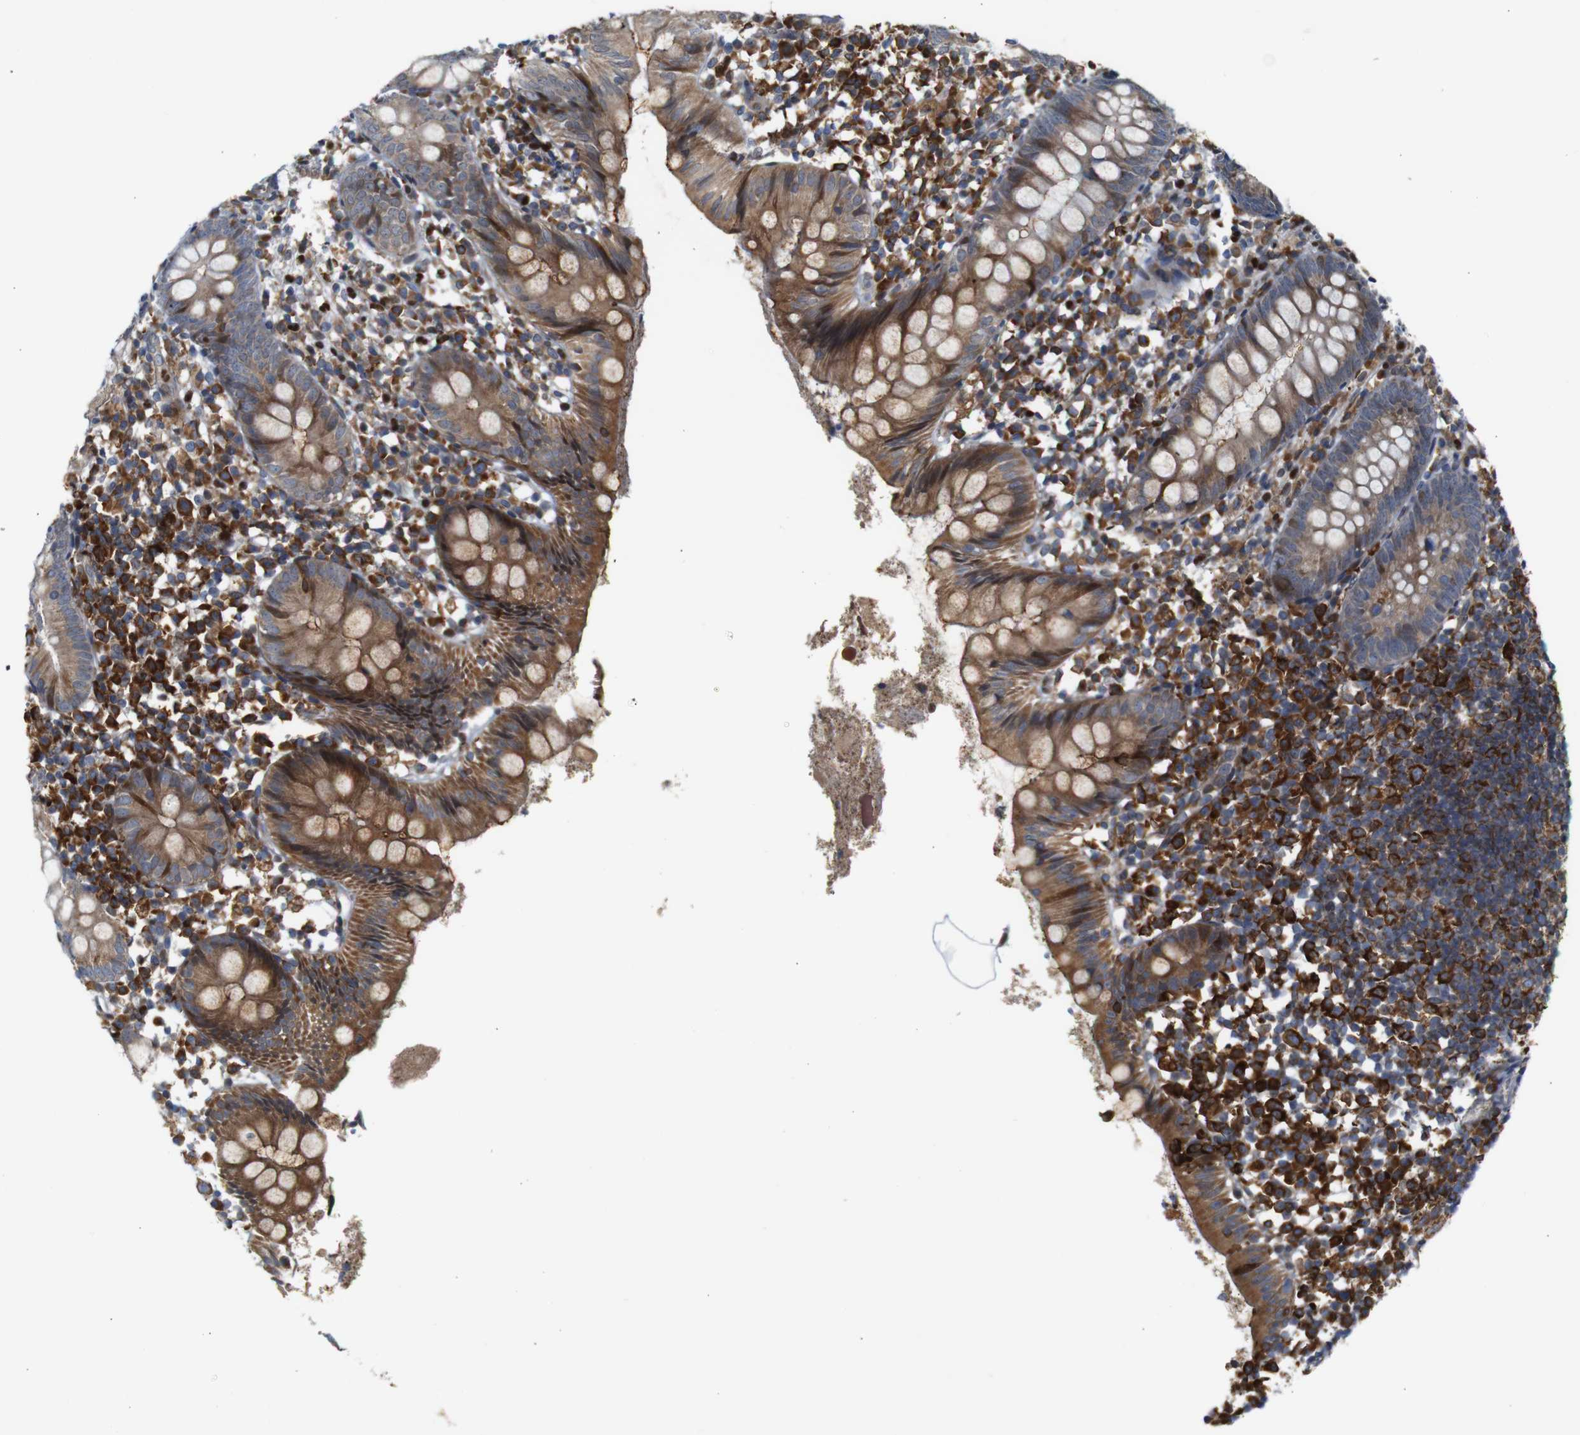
{"staining": {"intensity": "moderate", "quantity": ">75%", "location": "cytoplasmic/membranous,nuclear"}, "tissue": "appendix", "cell_type": "Glandular cells", "image_type": "normal", "snomed": [{"axis": "morphology", "description": "Normal tissue, NOS"}, {"axis": "topography", "description": "Appendix"}], "caption": "IHC image of normal appendix stained for a protein (brown), which demonstrates medium levels of moderate cytoplasmic/membranous,nuclear staining in approximately >75% of glandular cells.", "gene": "PTPN1", "patient": {"sex": "female", "age": 20}}